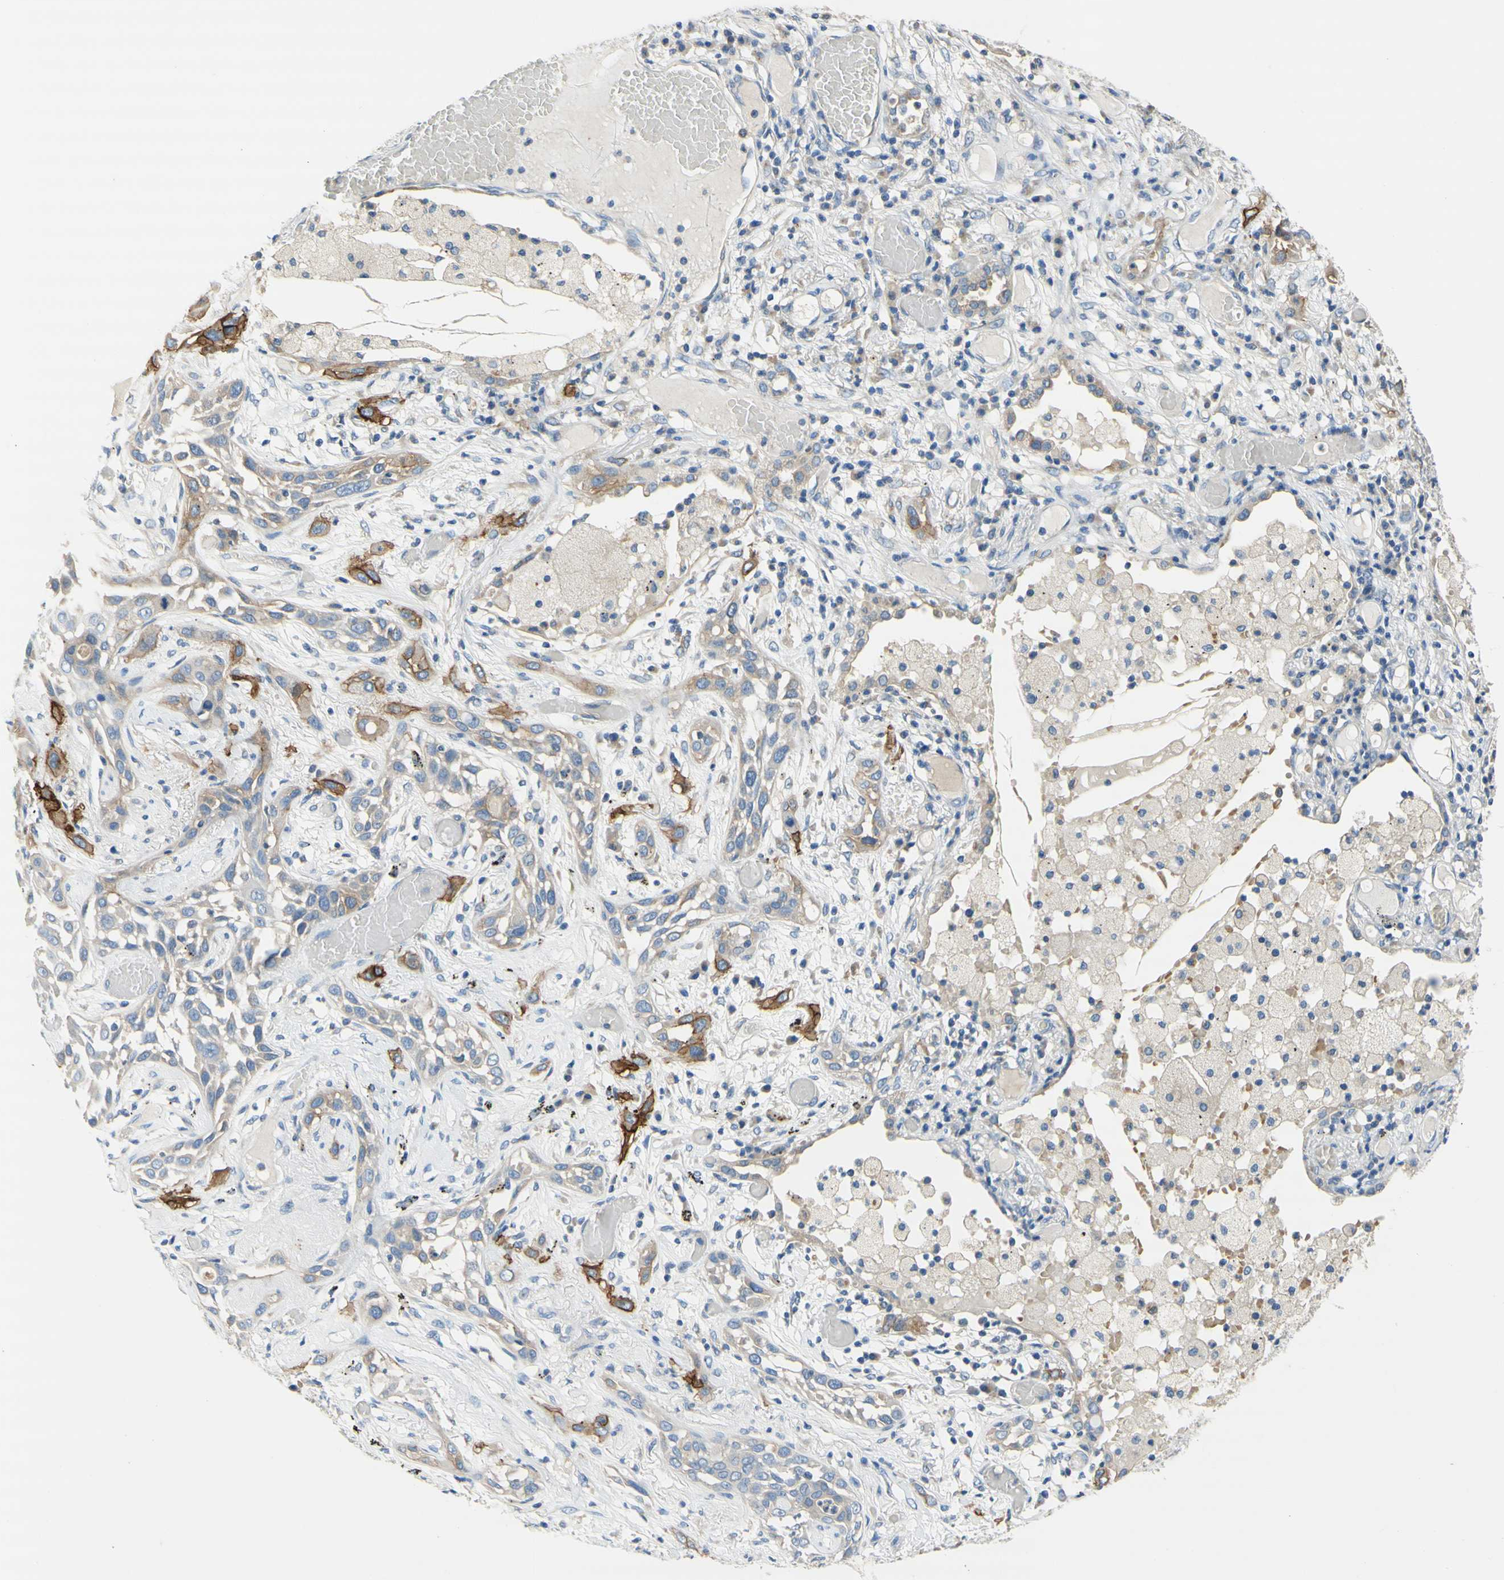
{"staining": {"intensity": "strong", "quantity": "25%-75%", "location": "cytoplasmic/membranous"}, "tissue": "lung cancer", "cell_type": "Tumor cells", "image_type": "cancer", "snomed": [{"axis": "morphology", "description": "Squamous cell carcinoma, NOS"}, {"axis": "topography", "description": "Lung"}], "caption": "Strong cytoplasmic/membranous expression is identified in approximately 25%-75% of tumor cells in lung cancer (squamous cell carcinoma).", "gene": "F3", "patient": {"sex": "male", "age": 71}}